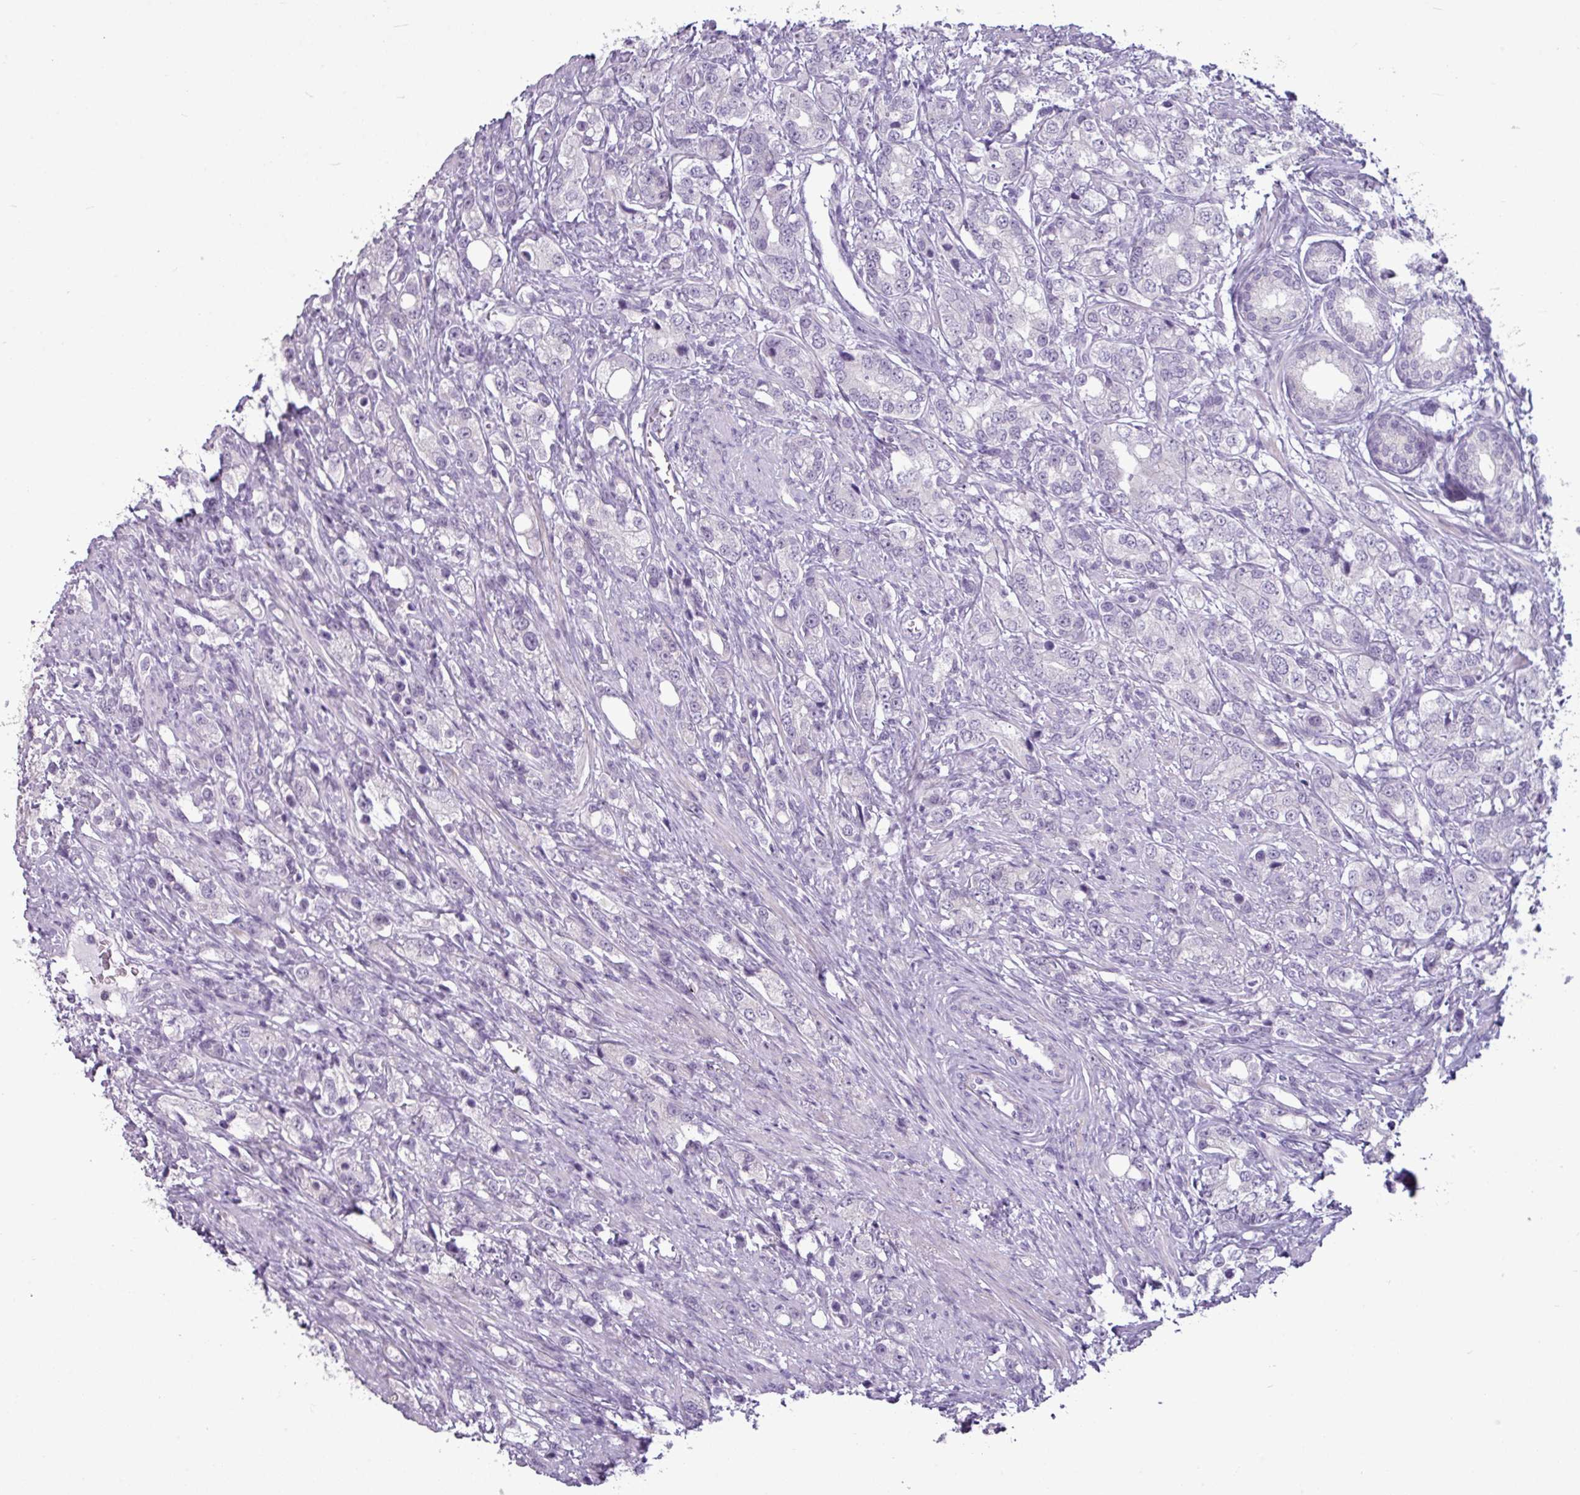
{"staining": {"intensity": "negative", "quantity": "none", "location": "none"}, "tissue": "prostate cancer", "cell_type": "Tumor cells", "image_type": "cancer", "snomed": [{"axis": "morphology", "description": "Adenocarcinoma, High grade"}, {"axis": "topography", "description": "Prostate"}], "caption": "Immunohistochemical staining of prostate cancer demonstrates no significant expression in tumor cells.", "gene": "AMY2A", "patient": {"sex": "male", "age": 63}}